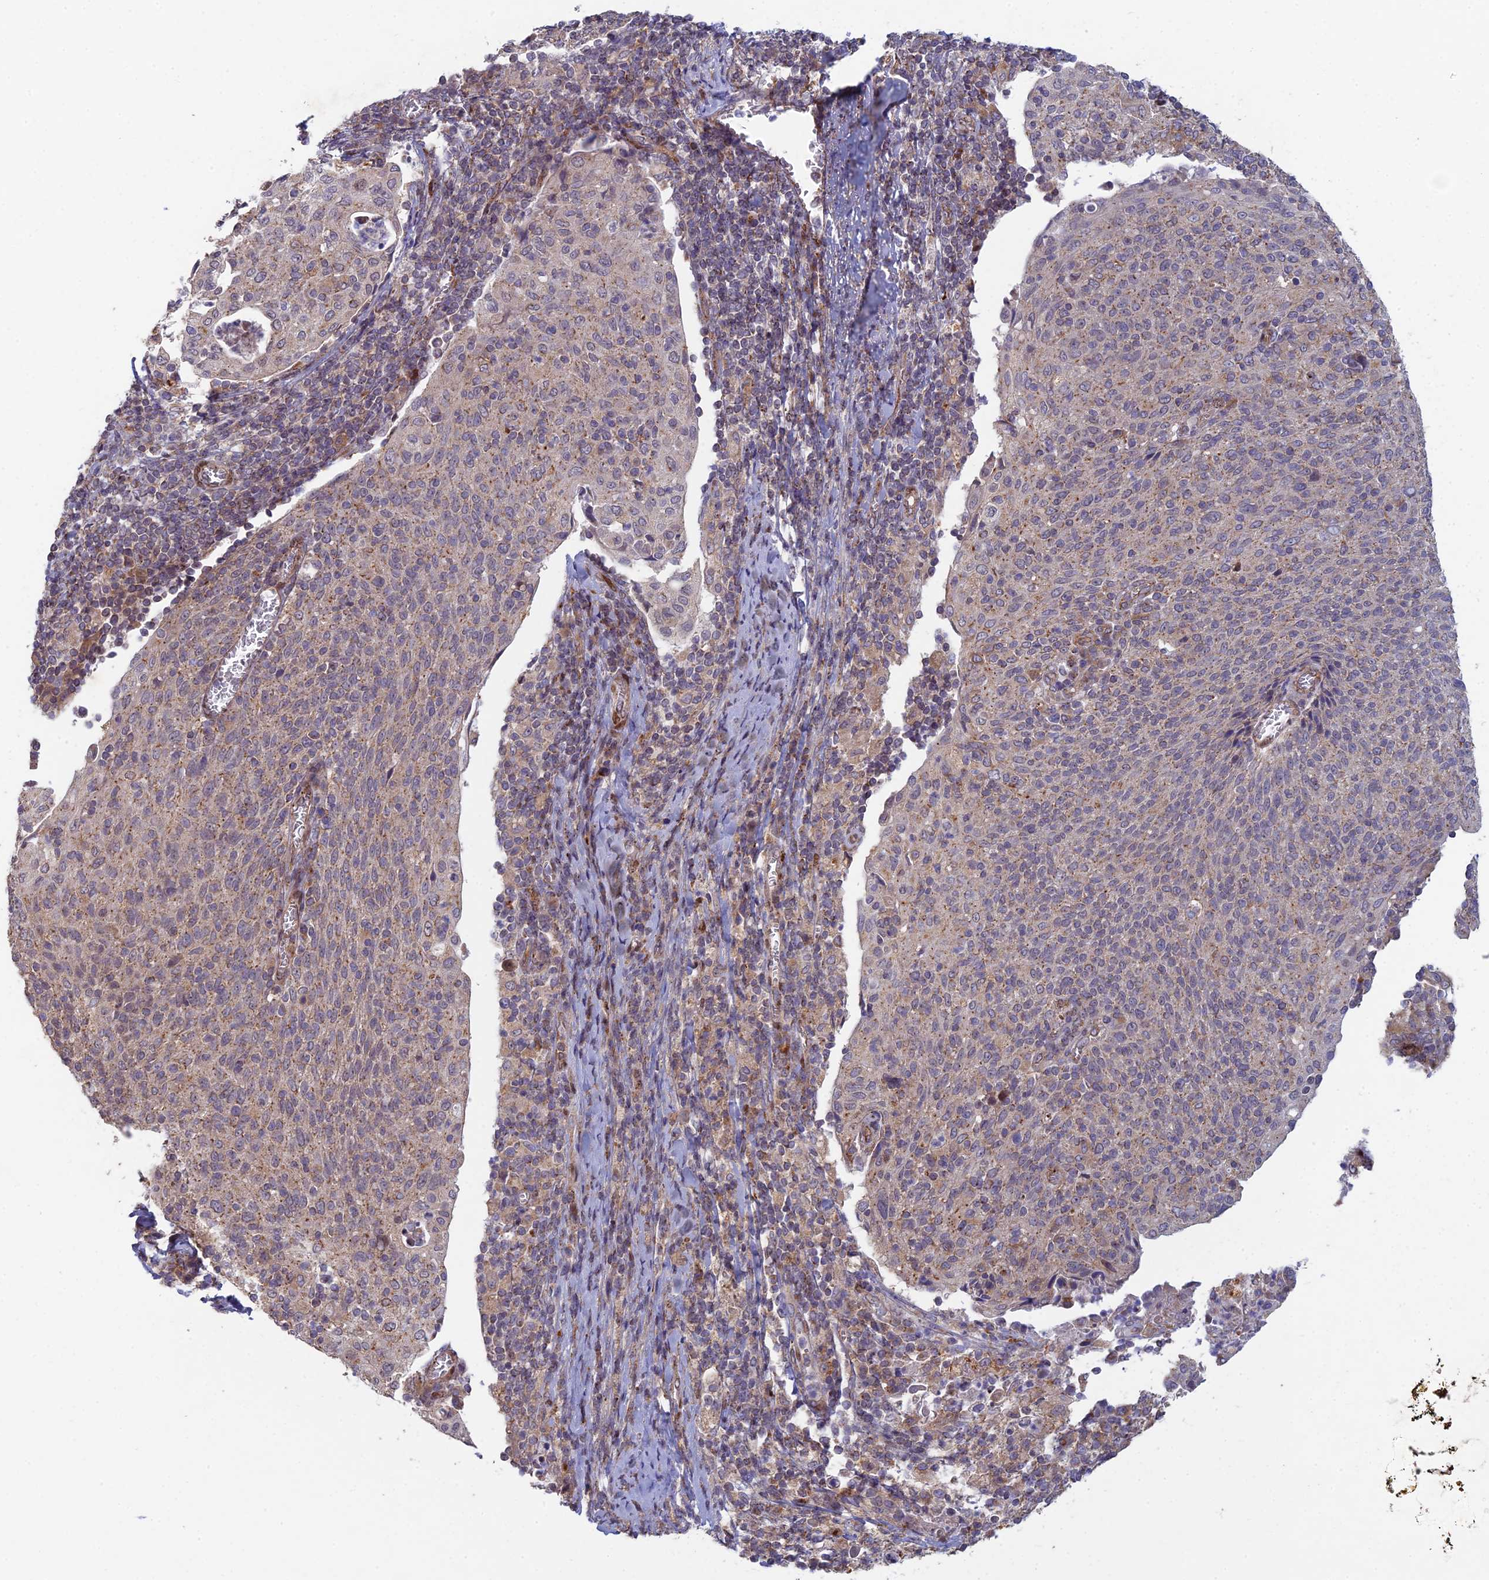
{"staining": {"intensity": "weak", "quantity": "<25%", "location": "cytoplasmic/membranous"}, "tissue": "cervical cancer", "cell_type": "Tumor cells", "image_type": "cancer", "snomed": [{"axis": "morphology", "description": "Squamous cell carcinoma, NOS"}, {"axis": "topography", "description": "Cervix"}], "caption": "There is no significant positivity in tumor cells of squamous cell carcinoma (cervical).", "gene": "FOXS1", "patient": {"sex": "female", "age": 52}}